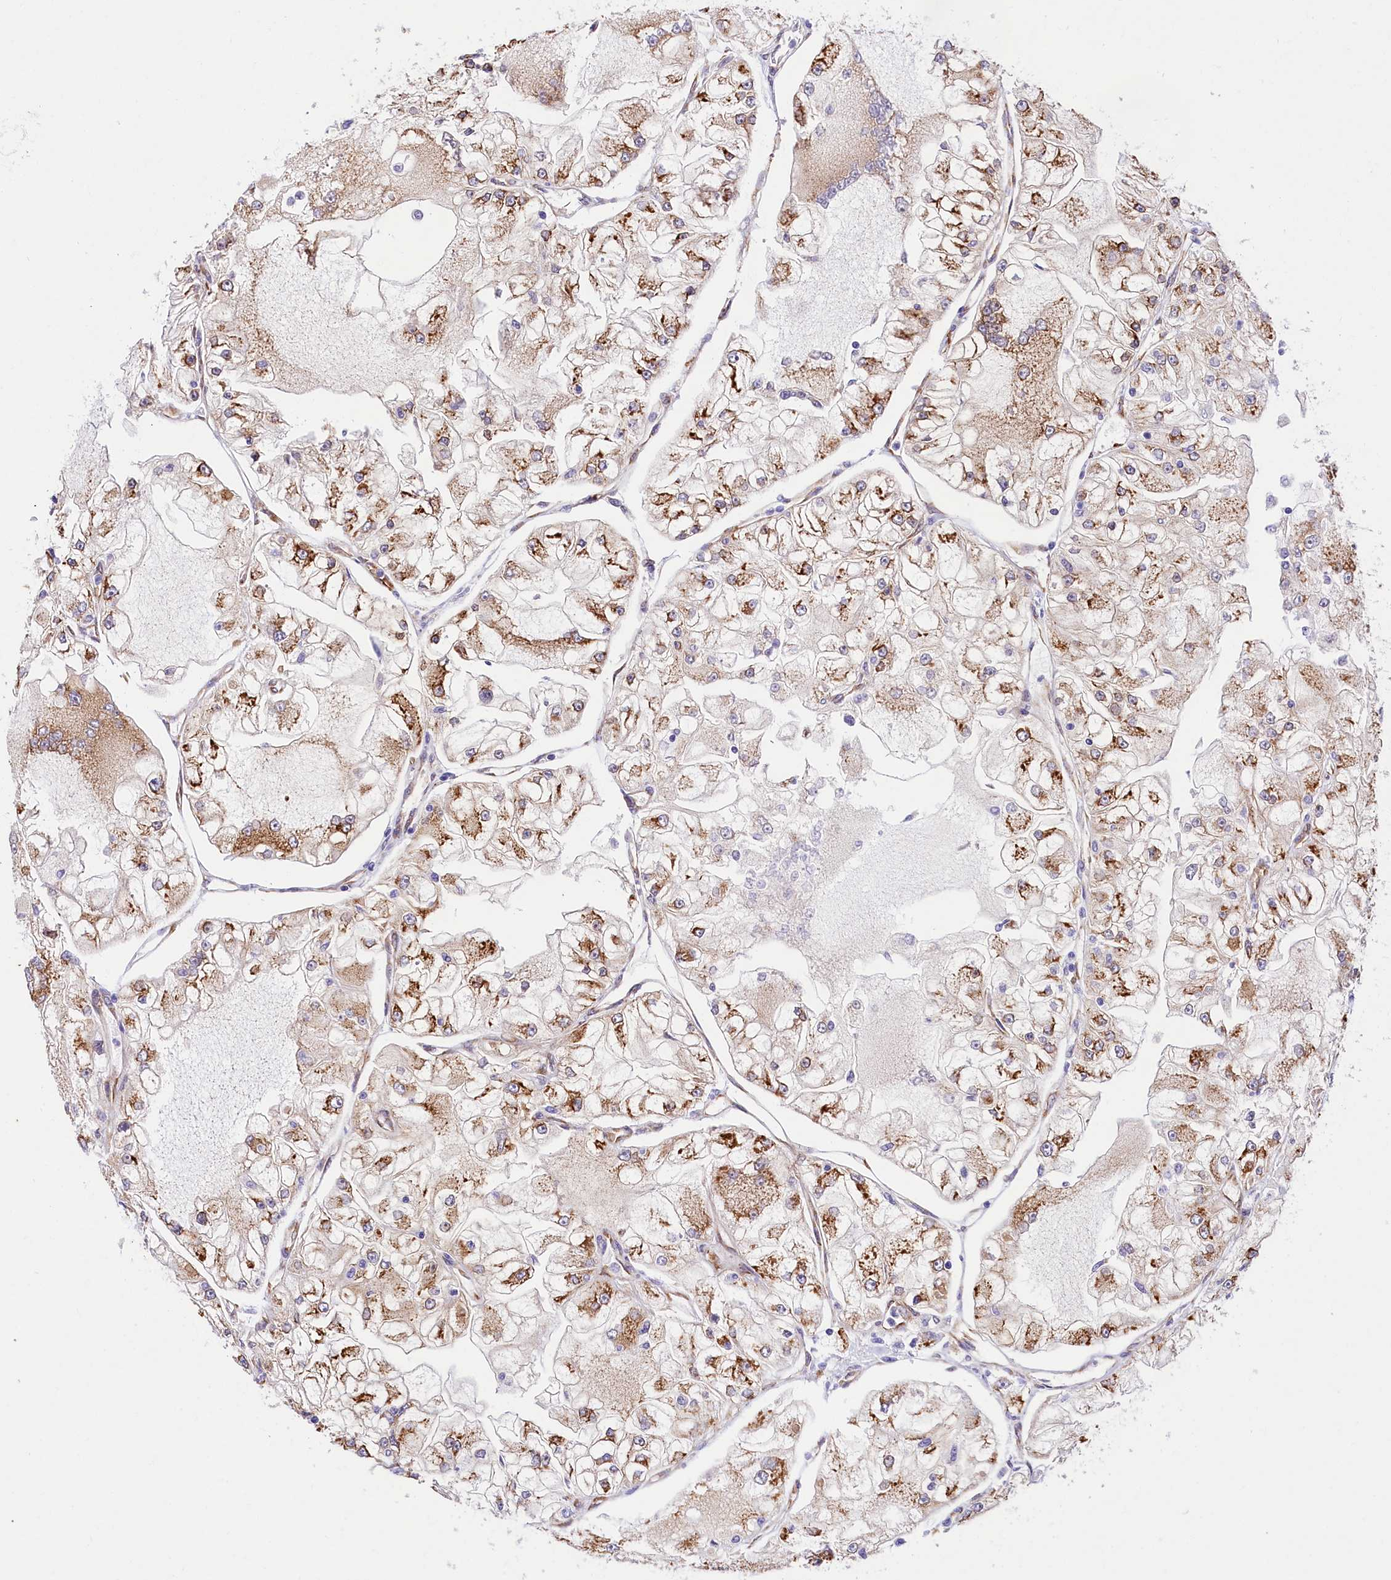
{"staining": {"intensity": "moderate", "quantity": ">75%", "location": "cytoplasmic/membranous"}, "tissue": "renal cancer", "cell_type": "Tumor cells", "image_type": "cancer", "snomed": [{"axis": "morphology", "description": "Adenocarcinoma, NOS"}, {"axis": "topography", "description": "Kidney"}], "caption": "Renal cancer (adenocarcinoma) stained for a protein (brown) reveals moderate cytoplasmic/membranous positive expression in approximately >75% of tumor cells.", "gene": "ITGA1", "patient": {"sex": "female", "age": 72}}